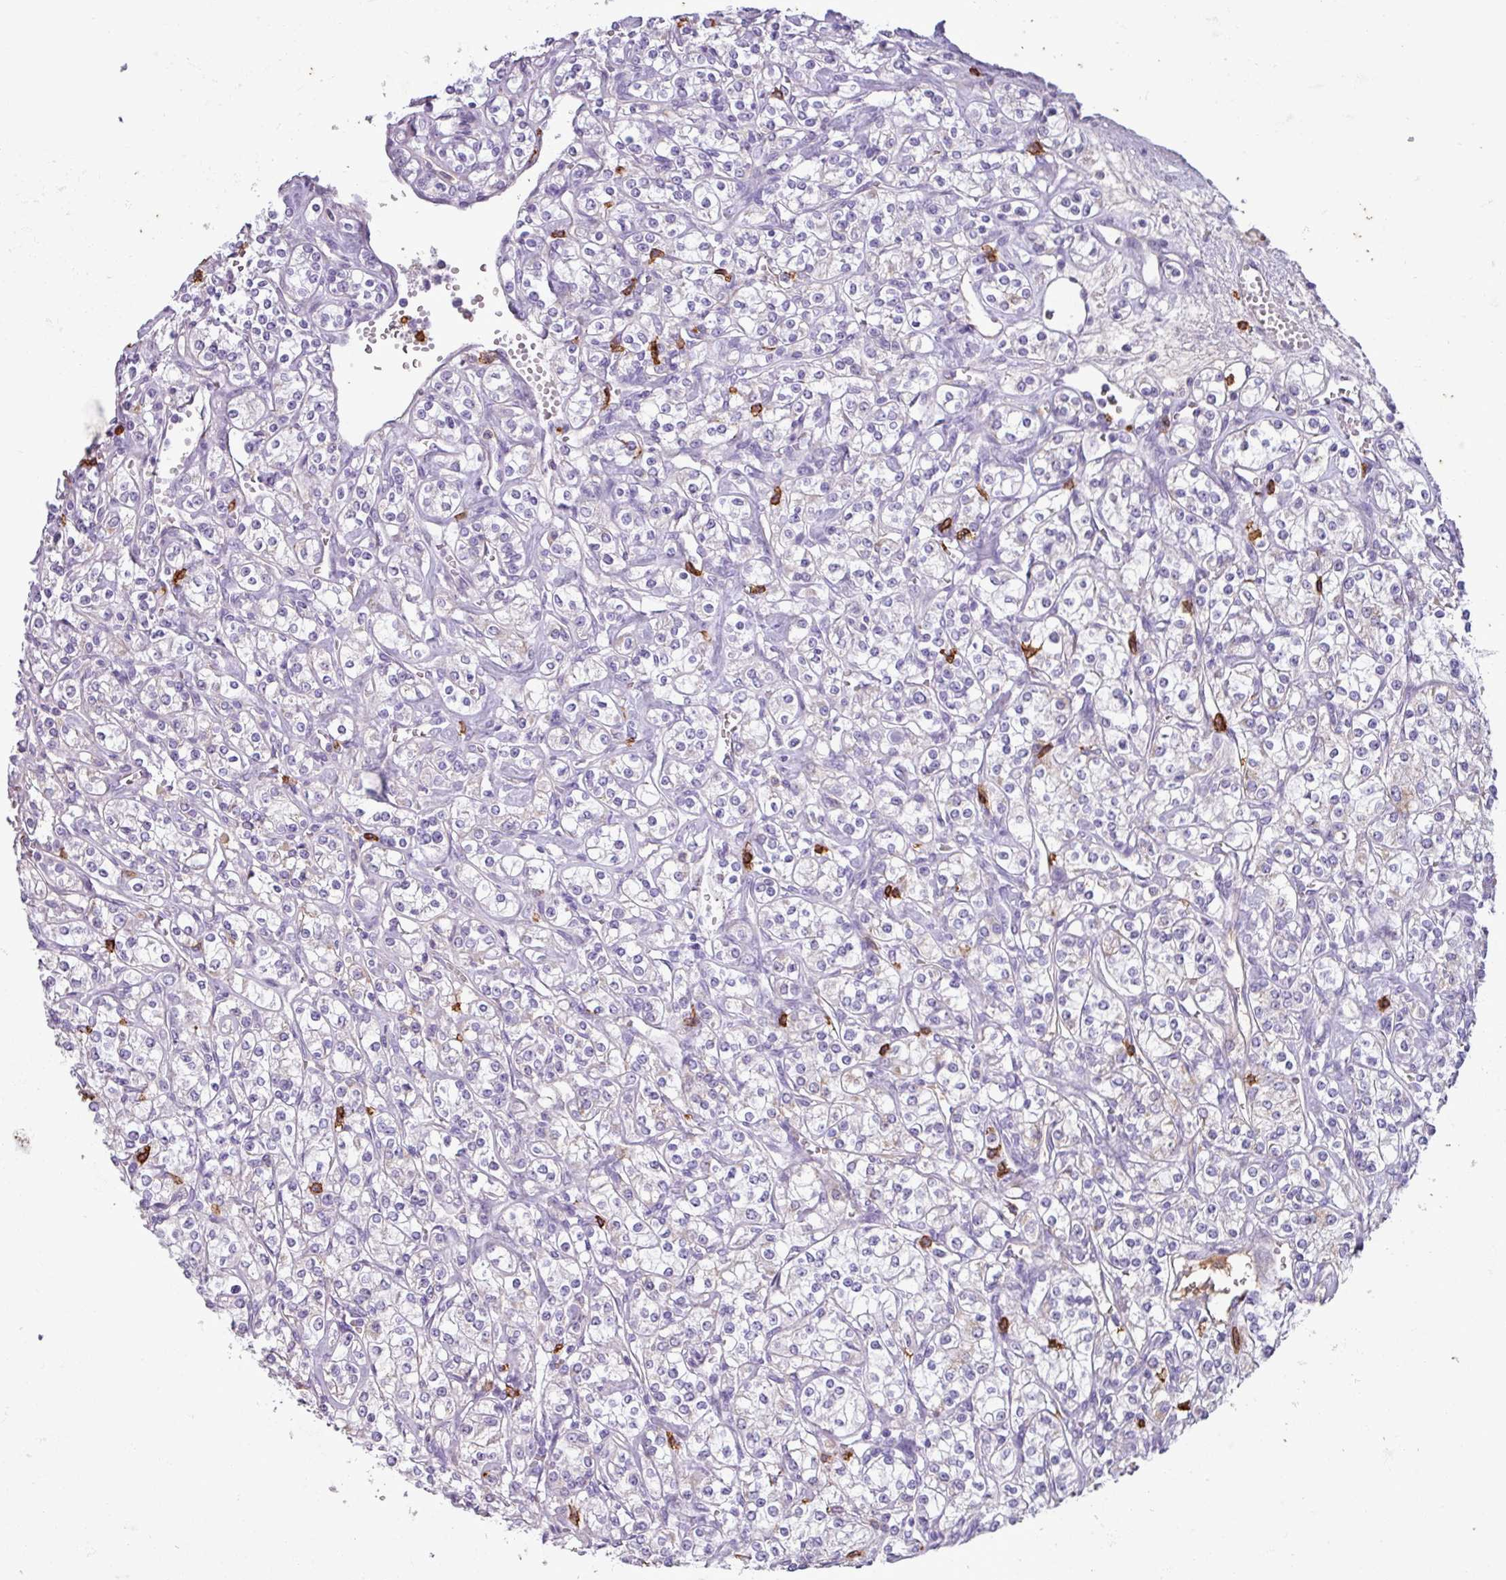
{"staining": {"intensity": "weak", "quantity": "<25%", "location": "cytoplasmic/membranous"}, "tissue": "renal cancer", "cell_type": "Tumor cells", "image_type": "cancer", "snomed": [{"axis": "morphology", "description": "Adenocarcinoma, NOS"}, {"axis": "topography", "description": "Kidney"}], "caption": "Renal cancer was stained to show a protein in brown. There is no significant positivity in tumor cells.", "gene": "CD8A", "patient": {"sex": "male", "age": 77}}